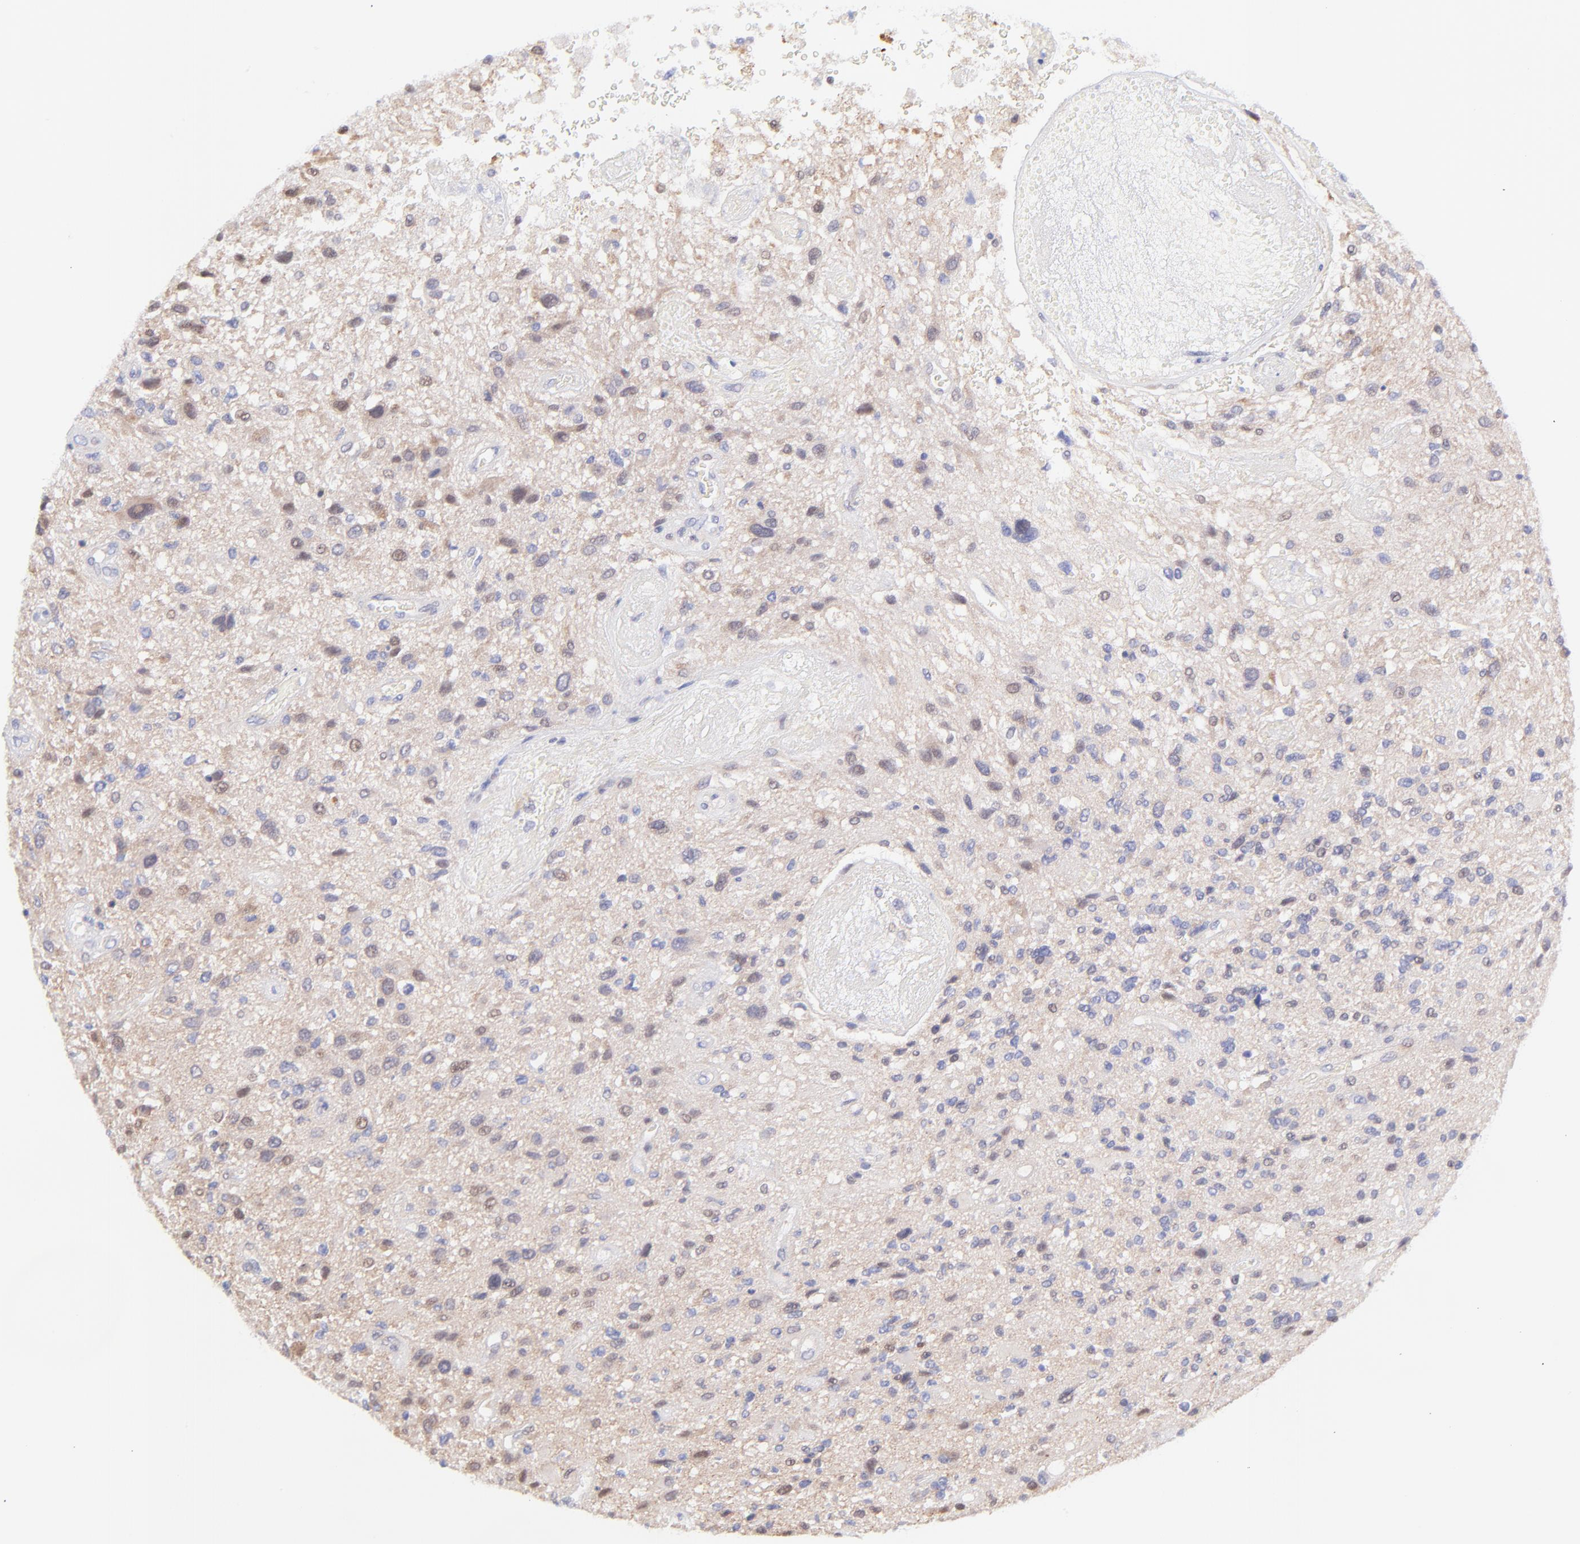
{"staining": {"intensity": "weak", "quantity": "<25%", "location": "nuclear"}, "tissue": "glioma", "cell_type": "Tumor cells", "image_type": "cancer", "snomed": [{"axis": "morphology", "description": "Normal tissue, NOS"}, {"axis": "morphology", "description": "Glioma, malignant, High grade"}, {"axis": "topography", "description": "Cerebral cortex"}], "caption": "A high-resolution micrograph shows immunohistochemistry (IHC) staining of glioma, which reveals no significant positivity in tumor cells. (Immunohistochemistry (ihc), brightfield microscopy, high magnification).", "gene": "PBDC1", "patient": {"sex": "male", "age": 75}}